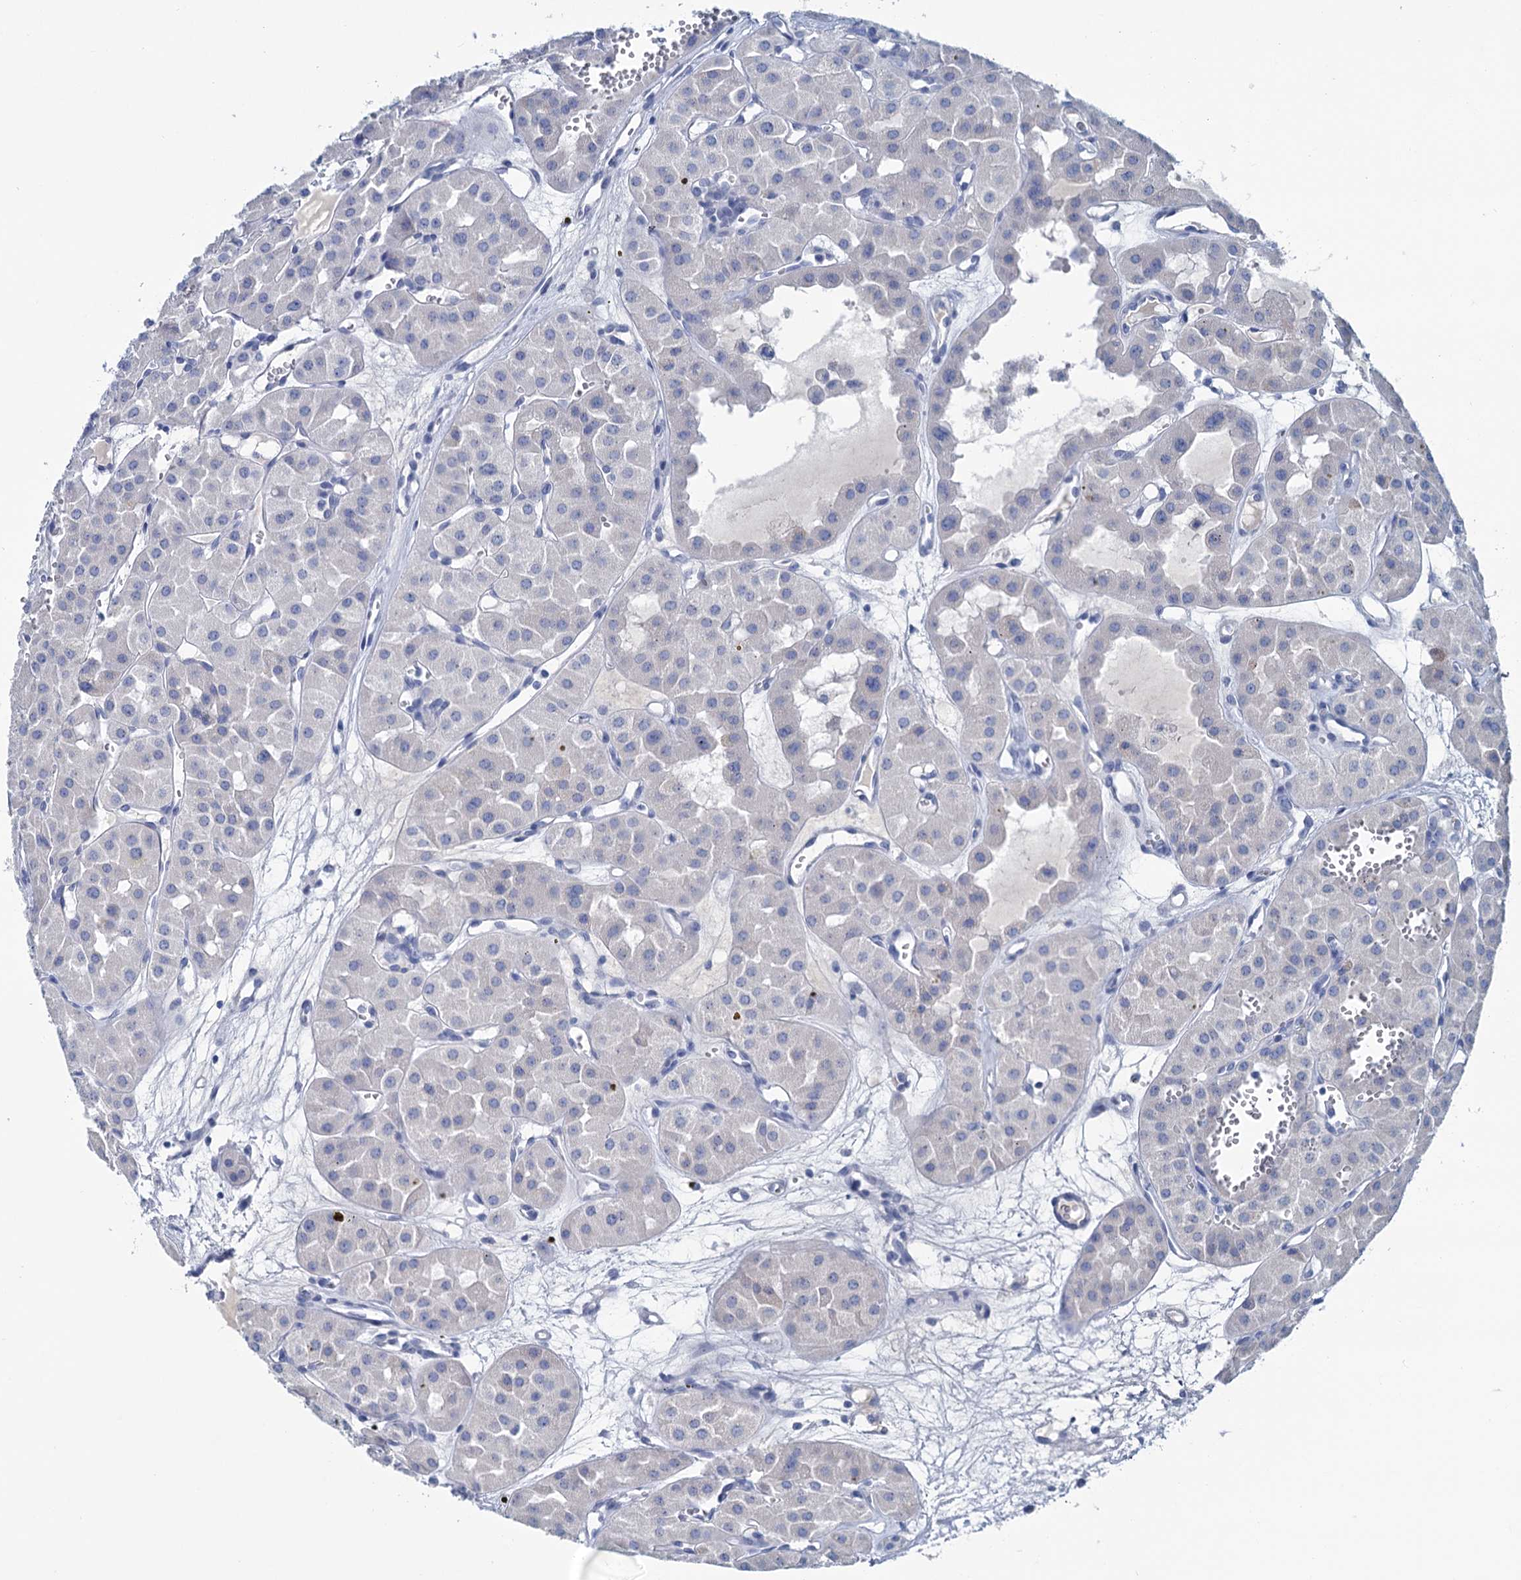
{"staining": {"intensity": "negative", "quantity": "none", "location": "none"}, "tissue": "renal cancer", "cell_type": "Tumor cells", "image_type": "cancer", "snomed": [{"axis": "morphology", "description": "Carcinoma, NOS"}, {"axis": "topography", "description": "Kidney"}], "caption": "An image of renal cancer stained for a protein exhibits no brown staining in tumor cells.", "gene": "MYOZ3", "patient": {"sex": "female", "age": 75}}